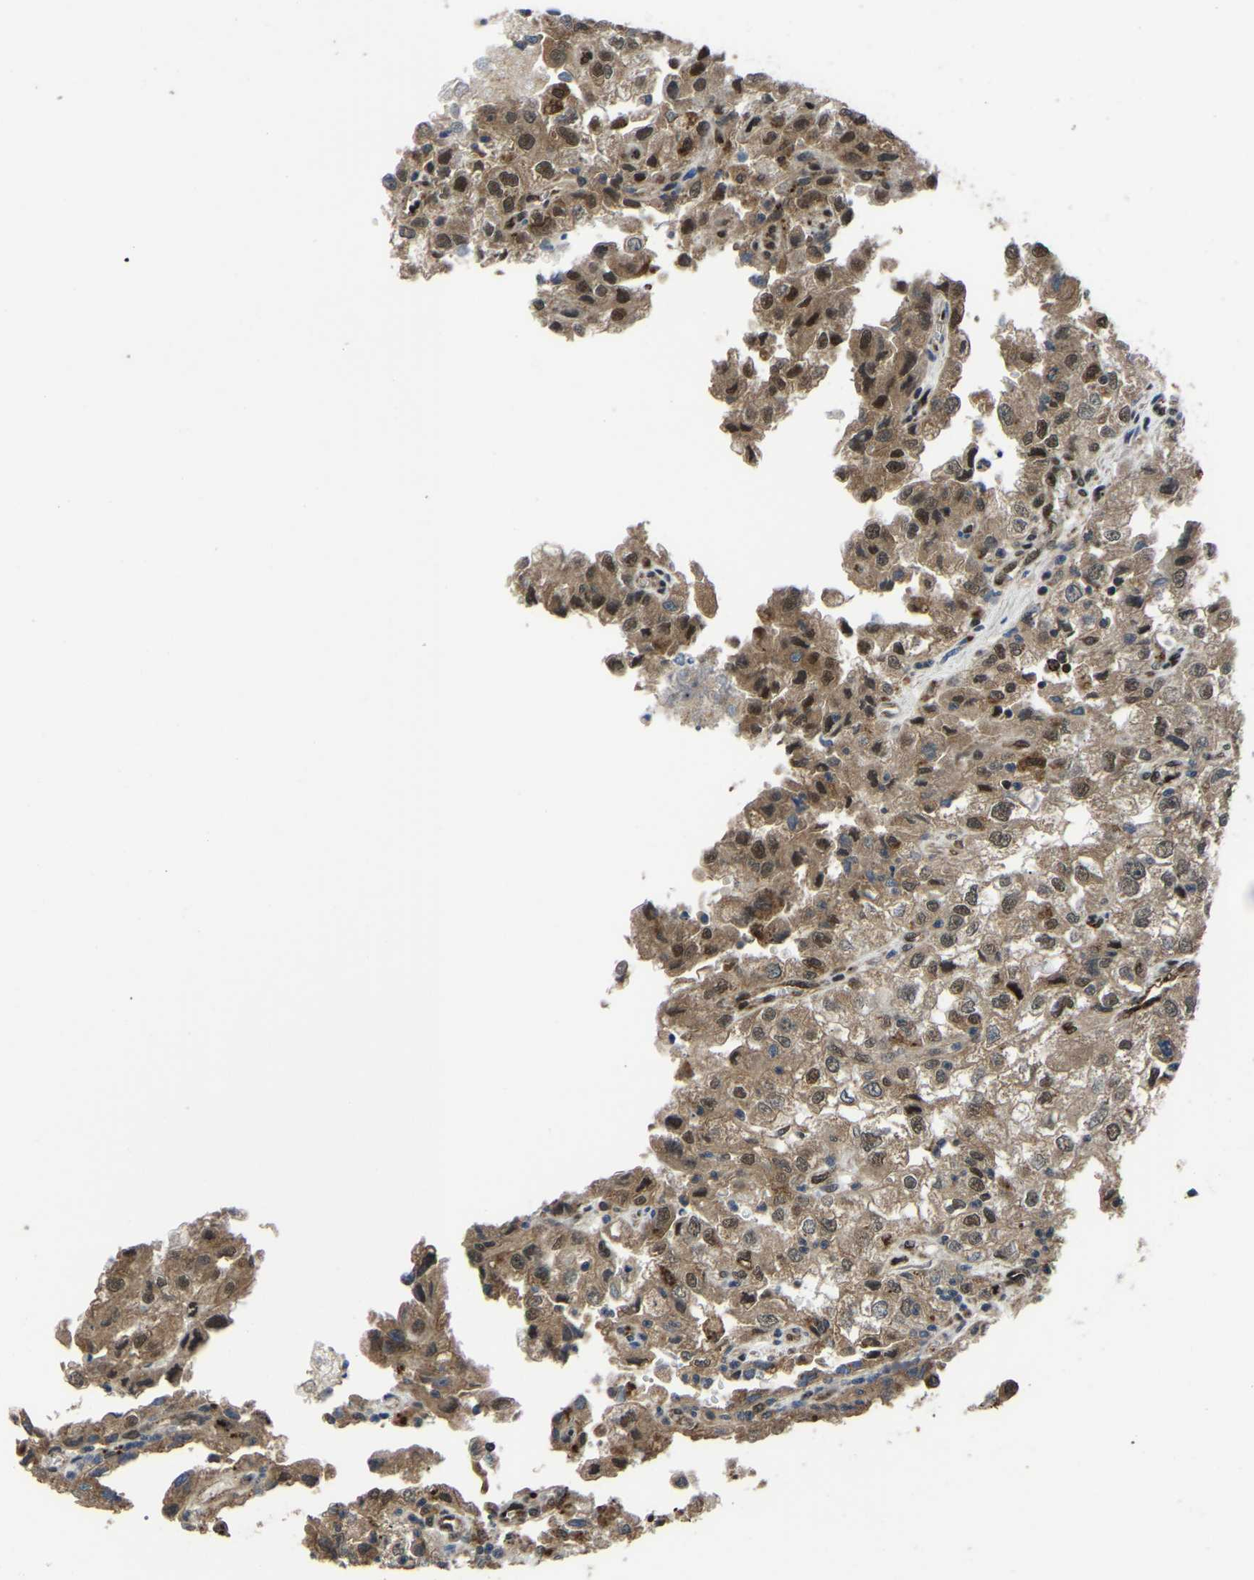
{"staining": {"intensity": "moderate", "quantity": "25%-75%", "location": "cytoplasmic/membranous,nuclear"}, "tissue": "renal cancer", "cell_type": "Tumor cells", "image_type": "cancer", "snomed": [{"axis": "morphology", "description": "Adenocarcinoma, NOS"}, {"axis": "topography", "description": "Kidney"}], "caption": "Adenocarcinoma (renal) stained with a protein marker demonstrates moderate staining in tumor cells.", "gene": "DFFA", "patient": {"sex": "female", "age": 54}}